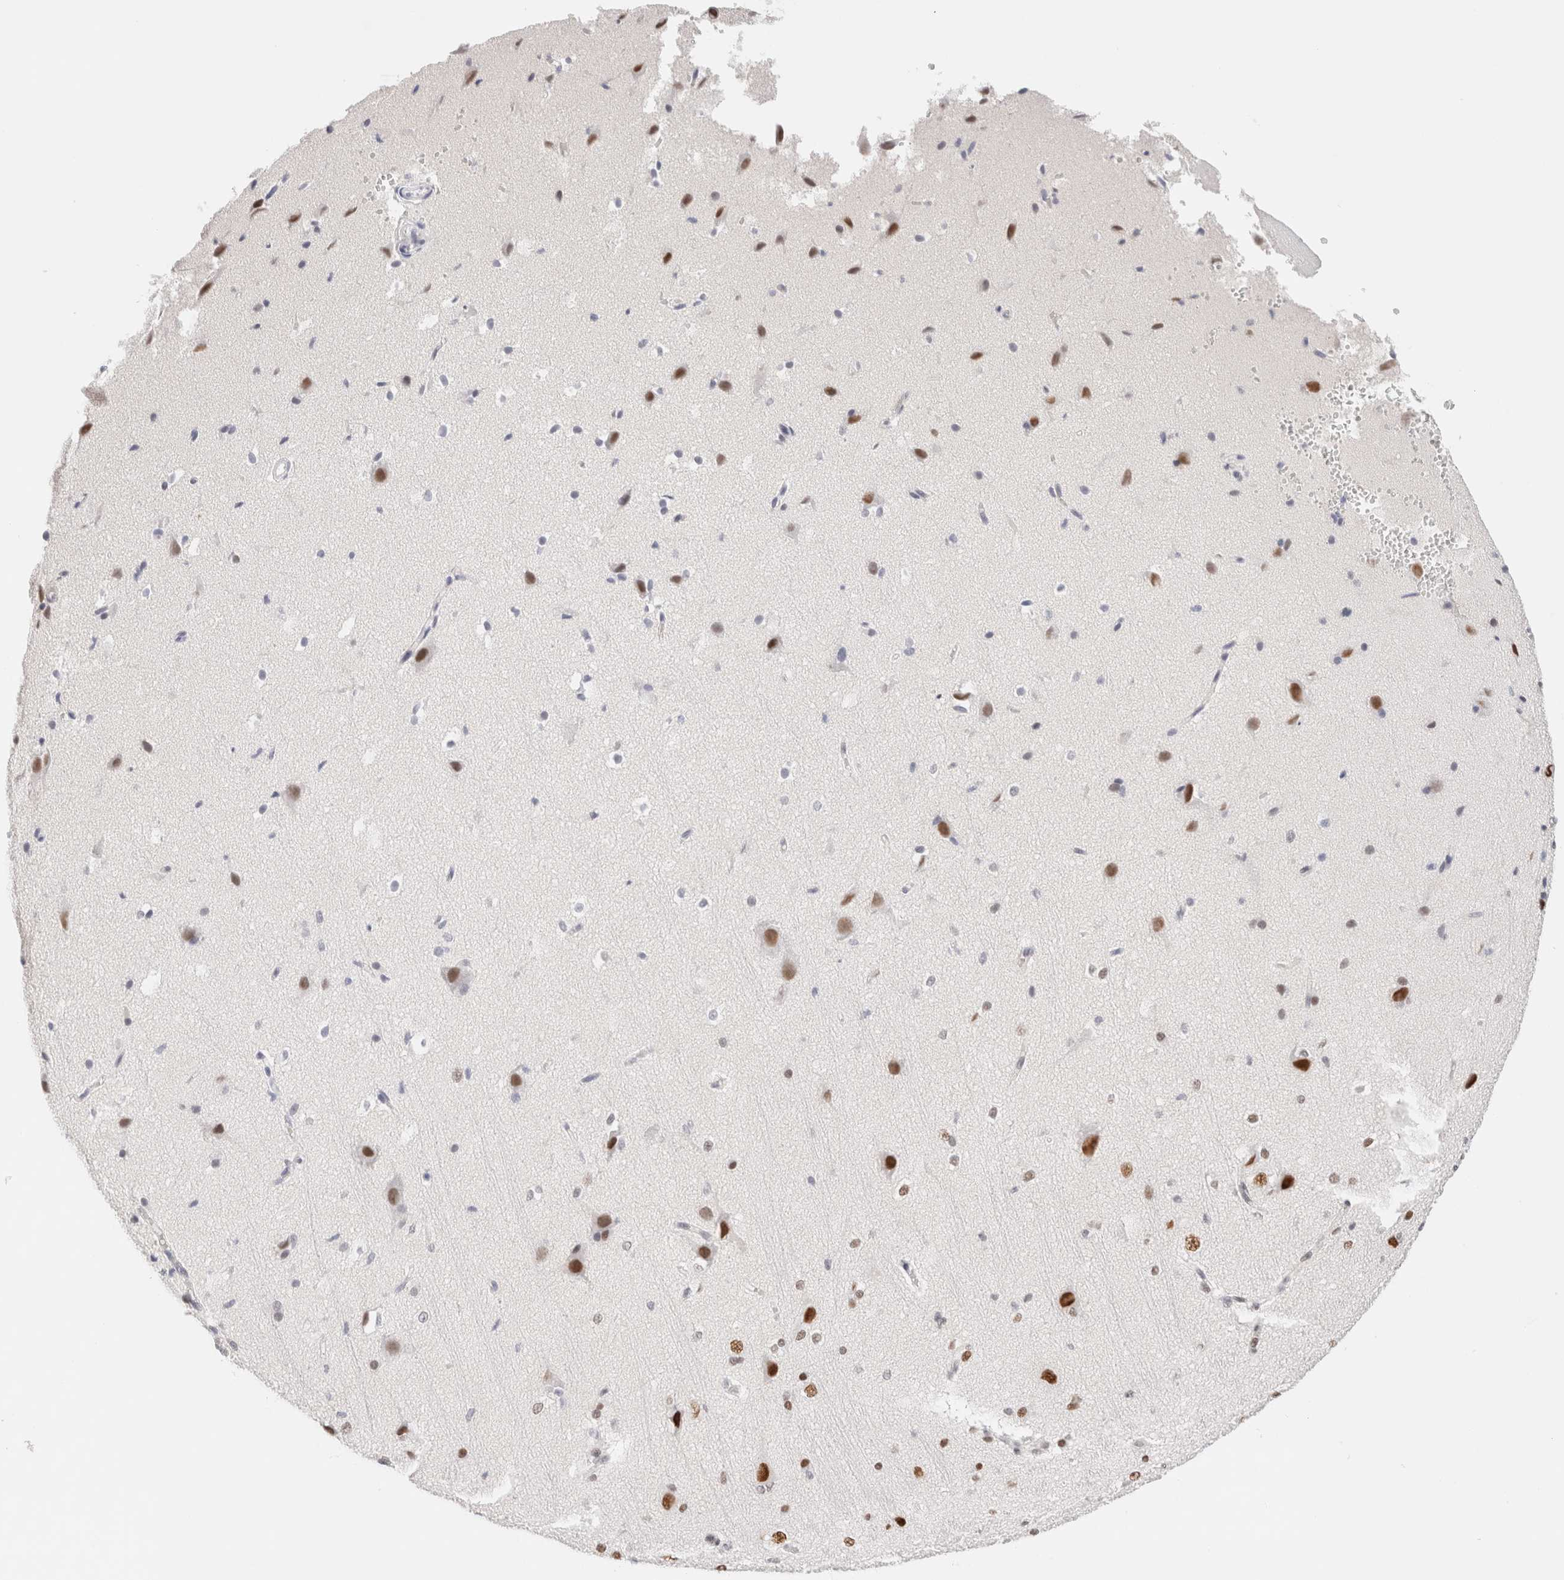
{"staining": {"intensity": "moderate", "quantity": ">75%", "location": "nuclear"}, "tissue": "cerebral cortex", "cell_type": "Endothelial cells", "image_type": "normal", "snomed": [{"axis": "morphology", "description": "Normal tissue, NOS"}, {"axis": "morphology", "description": "Developmental malformation"}, {"axis": "topography", "description": "Cerebral cortex"}], "caption": "An IHC image of benign tissue is shown. Protein staining in brown labels moderate nuclear positivity in cerebral cortex within endothelial cells.", "gene": "ZNF282", "patient": {"sex": "female", "age": 30}}